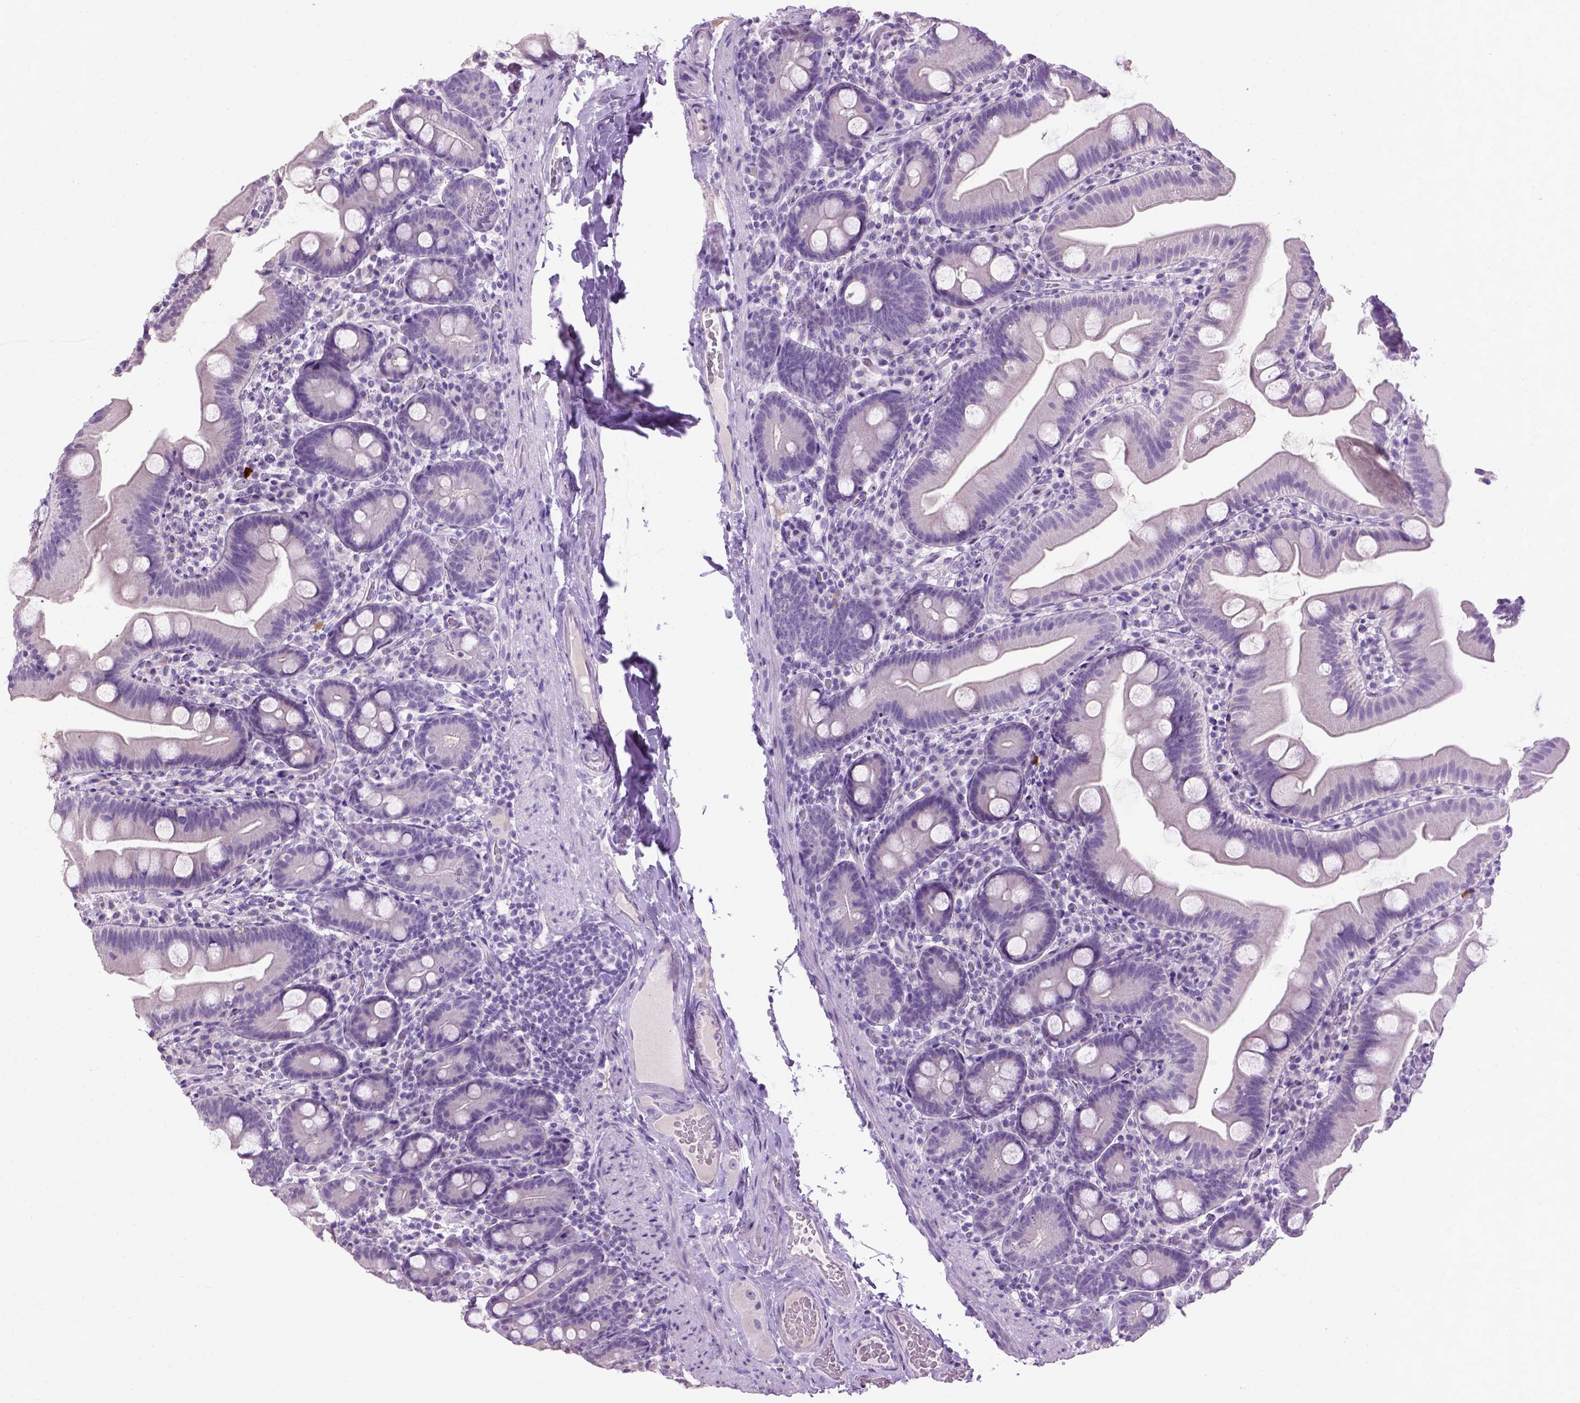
{"staining": {"intensity": "negative", "quantity": "none", "location": "none"}, "tissue": "small intestine", "cell_type": "Glandular cells", "image_type": "normal", "snomed": [{"axis": "morphology", "description": "Normal tissue, NOS"}, {"axis": "topography", "description": "Small intestine"}], "caption": "A high-resolution photomicrograph shows immunohistochemistry (IHC) staining of normal small intestine, which reveals no significant positivity in glandular cells.", "gene": "CYP24A1", "patient": {"sex": "female", "age": 68}}